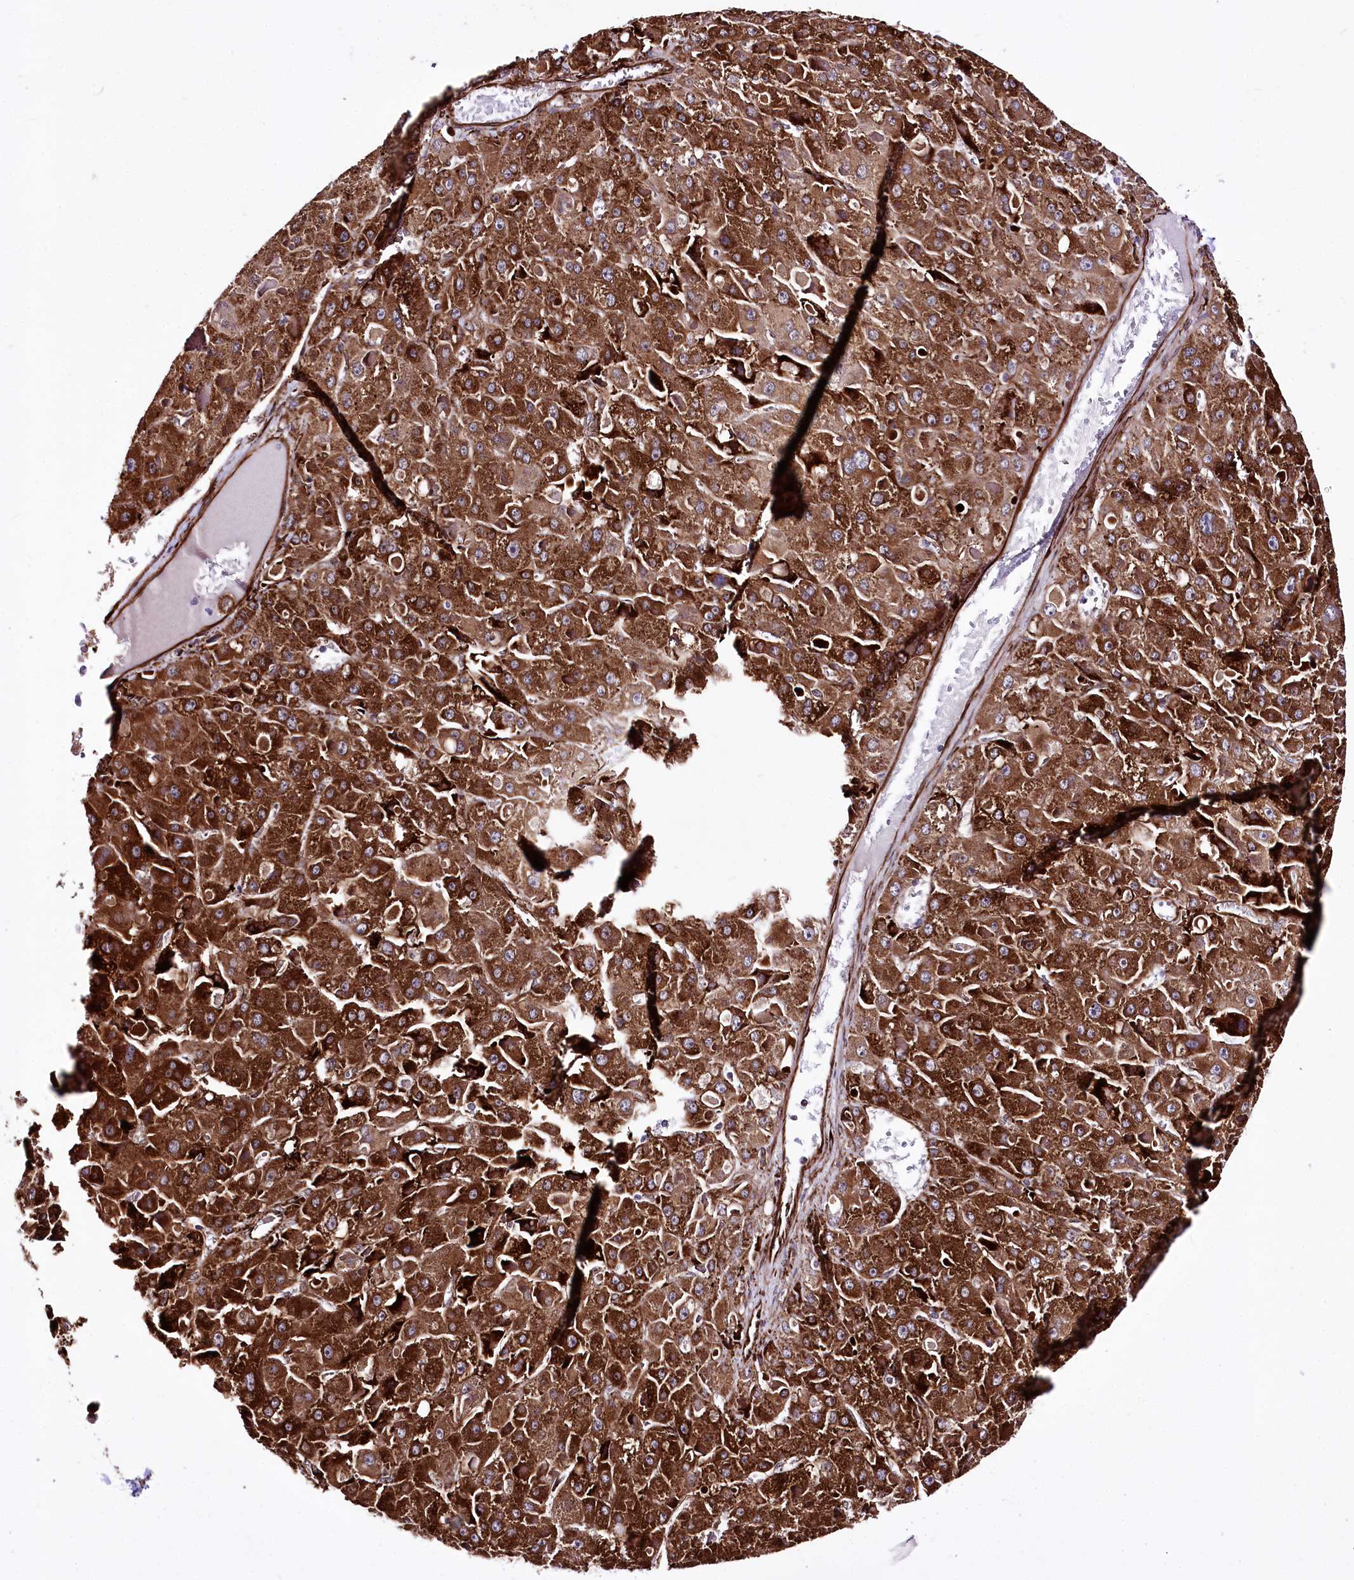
{"staining": {"intensity": "strong", "quantity": ">75%", "location": "cytoplasmic/membranous"}, "tissue": "liver cancer", "cell_type": "Tumor cells", "image_type": "cancer", "snomed": [{"axis": "morphology", "description": "Carcinoma, Hepatocellular, NOS"}, {"axis": "topography", "description": "Liver"}], "caption": "Tumor cells demonstrate high levels of strong cytoplasmic/membranous positivity in approximately >75% of cells in liver hepatocellular carcinoma. (DAB (3,3'-diaminobenzidine) = brown stain, brightfield microscopy at high magnification).", "gene": "WWC1", "patient": {"sex": "female", "age": 73}}